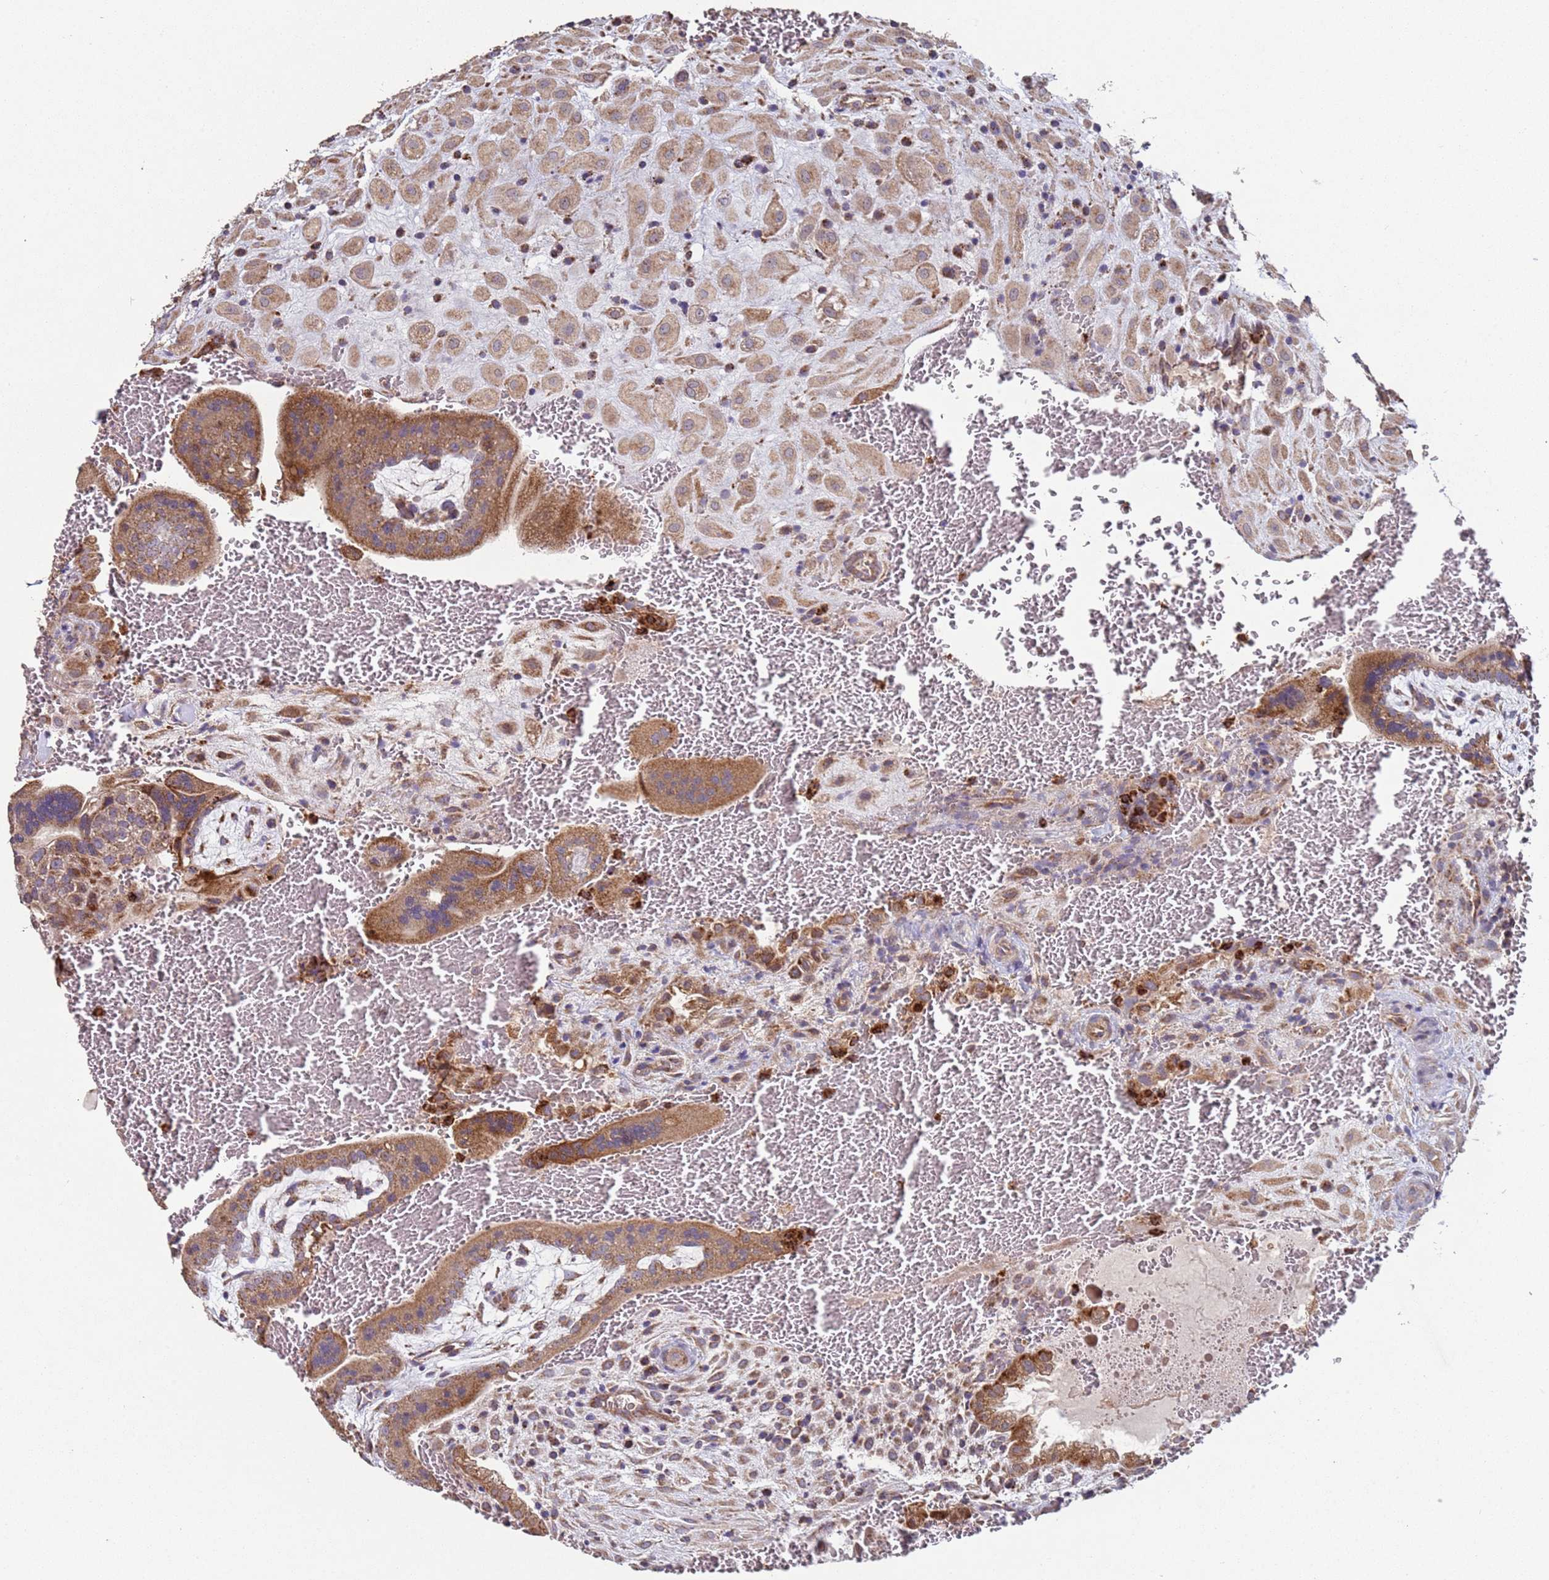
{"staining": {"intensity": "weak", "quantity": ">75%", "location": "cytoplasmic/membranous"}, "tissue": "placenta", "cell_type": "Decidual cells", "image_type": "normal", "snomed": [{"axis": "morphology", "description": "Normal tissue, NOS"}, {"axis": "topography", "description": "Placenta"}], "caption": "There is low levels of weak cytoplasmic/membranous staining in decidual cells of benign placenta, as demonstrated by immunohistochemical staining (brown color).", "gene": "FBXO33", "patient": {"sex": "female", "age": 35}}